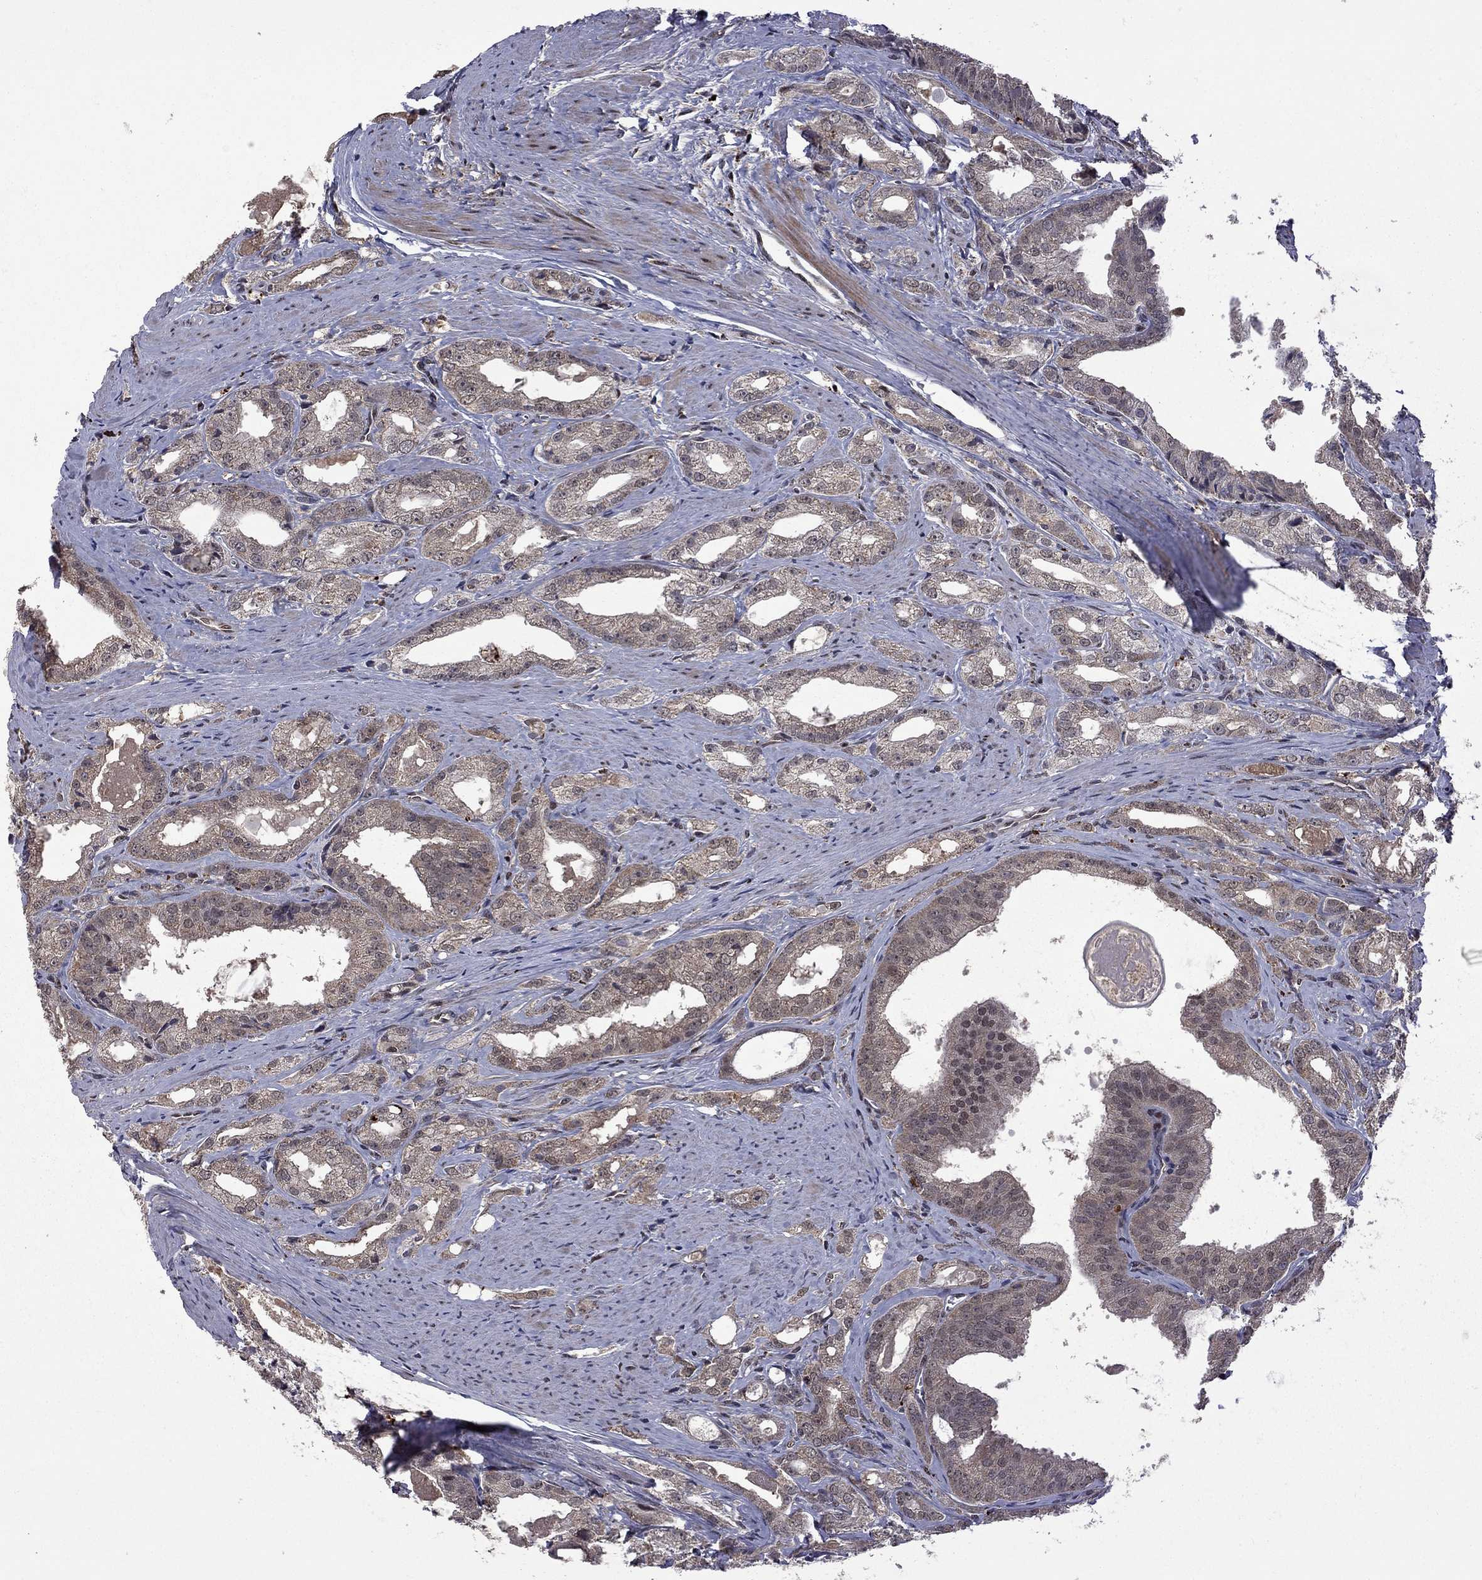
{"staining": {"intensity": "moderate", "quantity": "25%-75%", "location": "cytoplasmic/membranous"}, "tissue": "prostate cancer", "cell_type": "Tumor cells", "image_type": "cancer", "snomed": [{"axis": "morphology", "description": "Adenocarcinoma, NOS"}, {"axis": "morphology", "description": "Adenocarcinoma, High grade"}, {"axis": "topography", "description": "Prostate"}], "caption": "IHC (DAB) staining of human prostate cancer (high-grade adenocarcinoma) exhibits moderate cytoplasmic/membranous protein staining in about 25%-75% of tumor cells.", "gene": "IPP", "patient": {"sex": "male", "age": 70}}